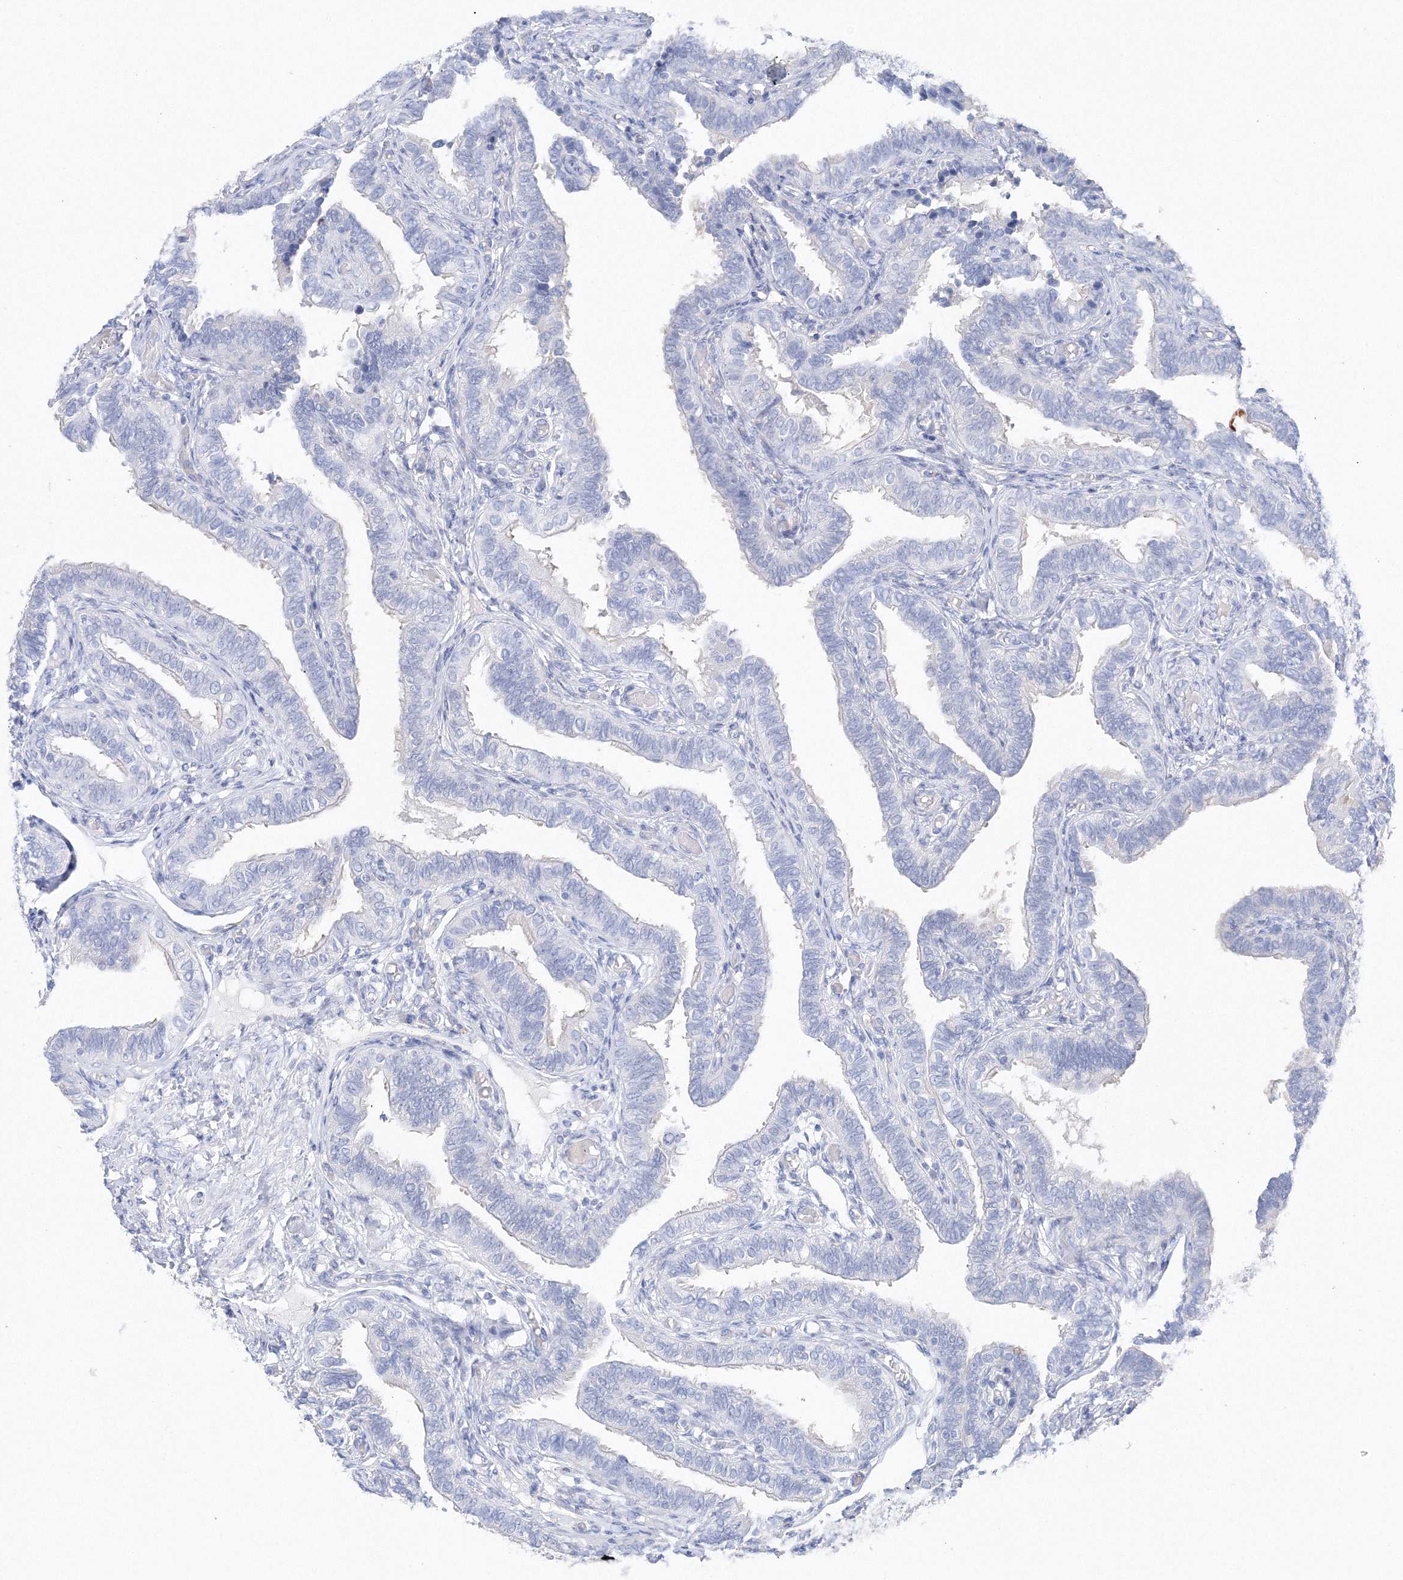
{"staining": {"intensity": "negative", "quantity": "none", "location": "none"}, "tissue": "fallopian tube", "cell_type": "Glandular cells", "image_type": "normal", "snomed": [{"axis": "morphology", "description": "Normal tissue, NOS"}, {"axis": "topography", "description": "Fallopian tube"}], "caption": "High magnification brightfield microscopy of benign fallopian tube stained with DAB (brown) and counterstained with hematoxylin (blue): glandular cells show no significant positivity. (IHC, brightfield microscopy, high magnification).", "gene": "HMGCS1", "patient": {"sex": "female", "age": 39}}